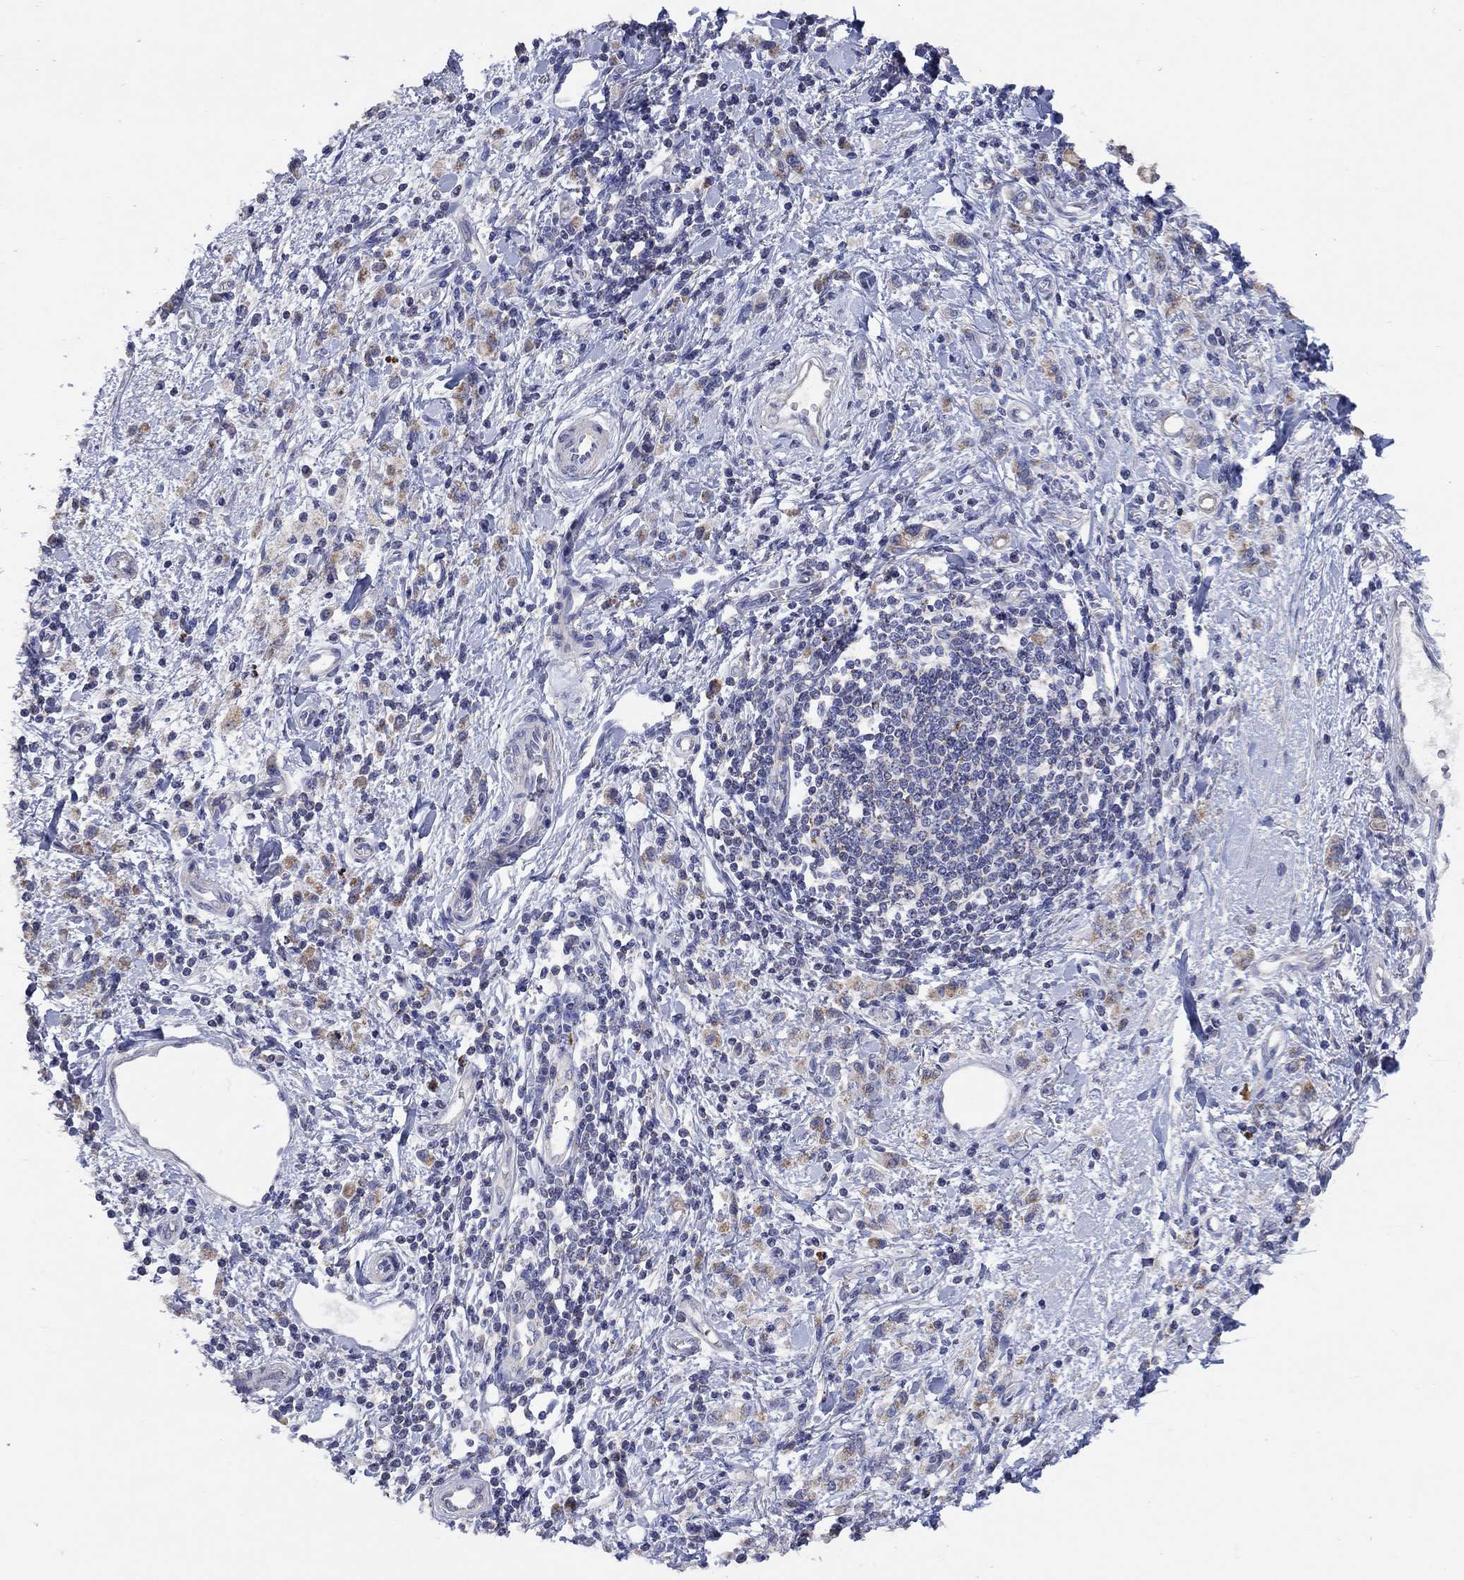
{"staining": {"intensity": "moderate", "quantity": ">75%", "location": "cytoplasmic/membranous"}, "tissue": "stomach cancer", "cell_type": "Tumor cells", "image_type": "cancer", "snomed": [{"axis": "morphology", "description": "Adenocarcinoma, NOS"}, {"axis": "topography", "description": "Stomach"}], "caption": "Human stomach adenocarcinoma stained for a protein (brown) demonstrates moderate cytoplasmic/membranous positive staining in approximately >75% of tumor cells.", "gene": "CLVS1", "patient": {"sex": "male", "age": 77}}